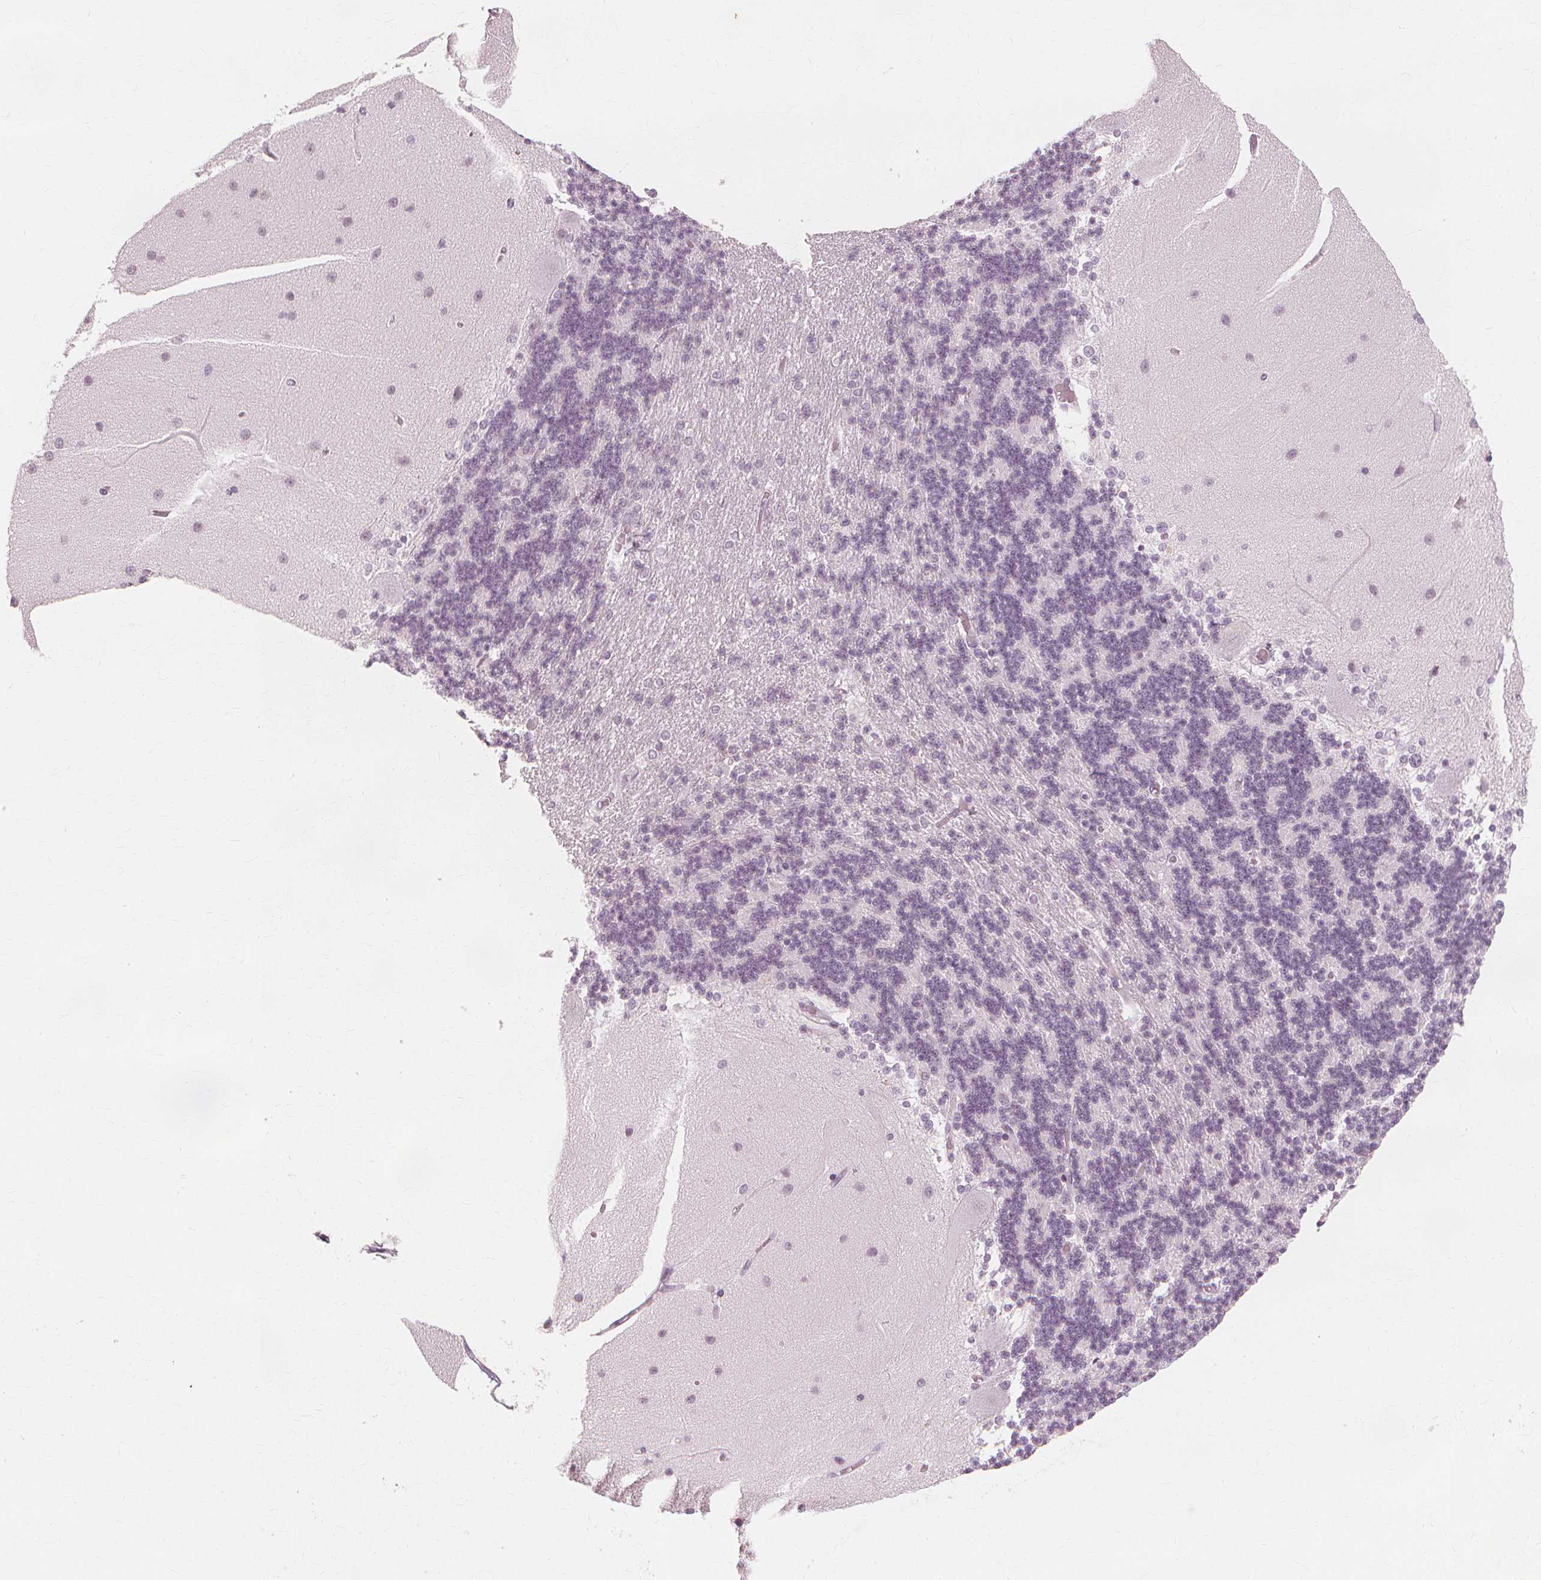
{"staining": {"intensity": "negative", "quantity": "none", "location": "none"}, "tissue": "cerebellum", "cell_type": "Cells in granular layer", "image_type": "normal", "snomed": [{"axis": "morphology", "description": "Normal tissue, NOS"}, {"axis": "topography", "description": "Cerebellum"}], "caption": "High power microscopy micrograph of an immunohistochemistry (IHC) histopathology image of benign cerebellum, revealing no significant positivity in cells in granular layer.", "gene": "NXPE1", "patient": {"sex": "female", "age": 54}}